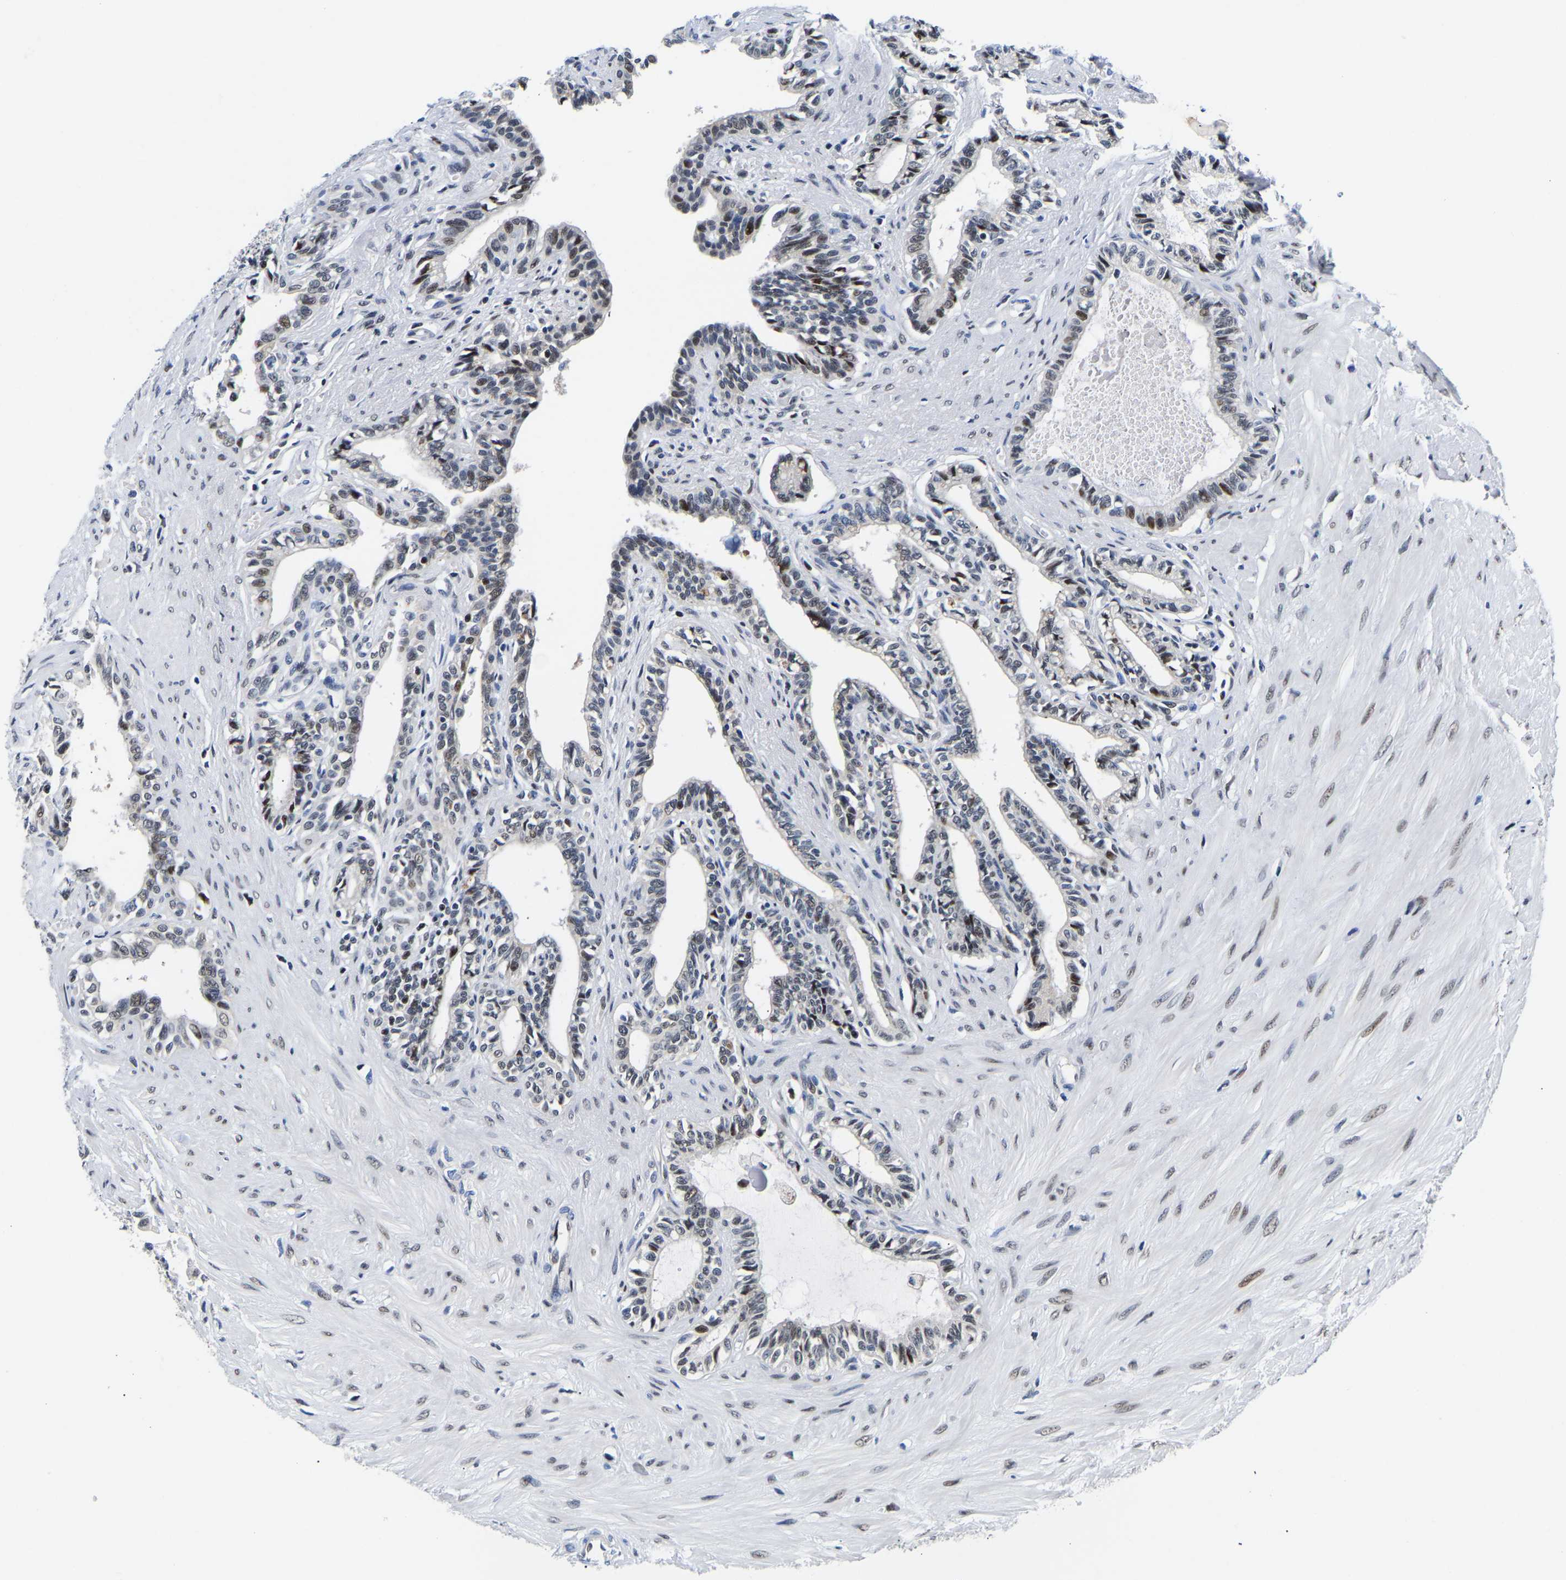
{"staining": {"intensity": "moderate", "quantity": "<25%", "location": "nuclear"}, "tissue": "seminal vesicle", "cell_type": "Glandular cells", "image_type": "normal", "snomed": [{"axis": "morphology", "description": "Normal tissue, NOS"}, {"axis": "morphology", "description": "Adenocarcinoma, High grade"}, {"axis": "topography", "description": "Prostate"}, {"axis": "topography", "description": "Seminal veicle"}], "caption": "Normal seminal vesicle exhibits moderate nuclear positivity in about <25% of glandular cells, visualized by immunohistochemistry.", "gene": "PTRHD1", "patient": {"sex": "male", "age": 55}}